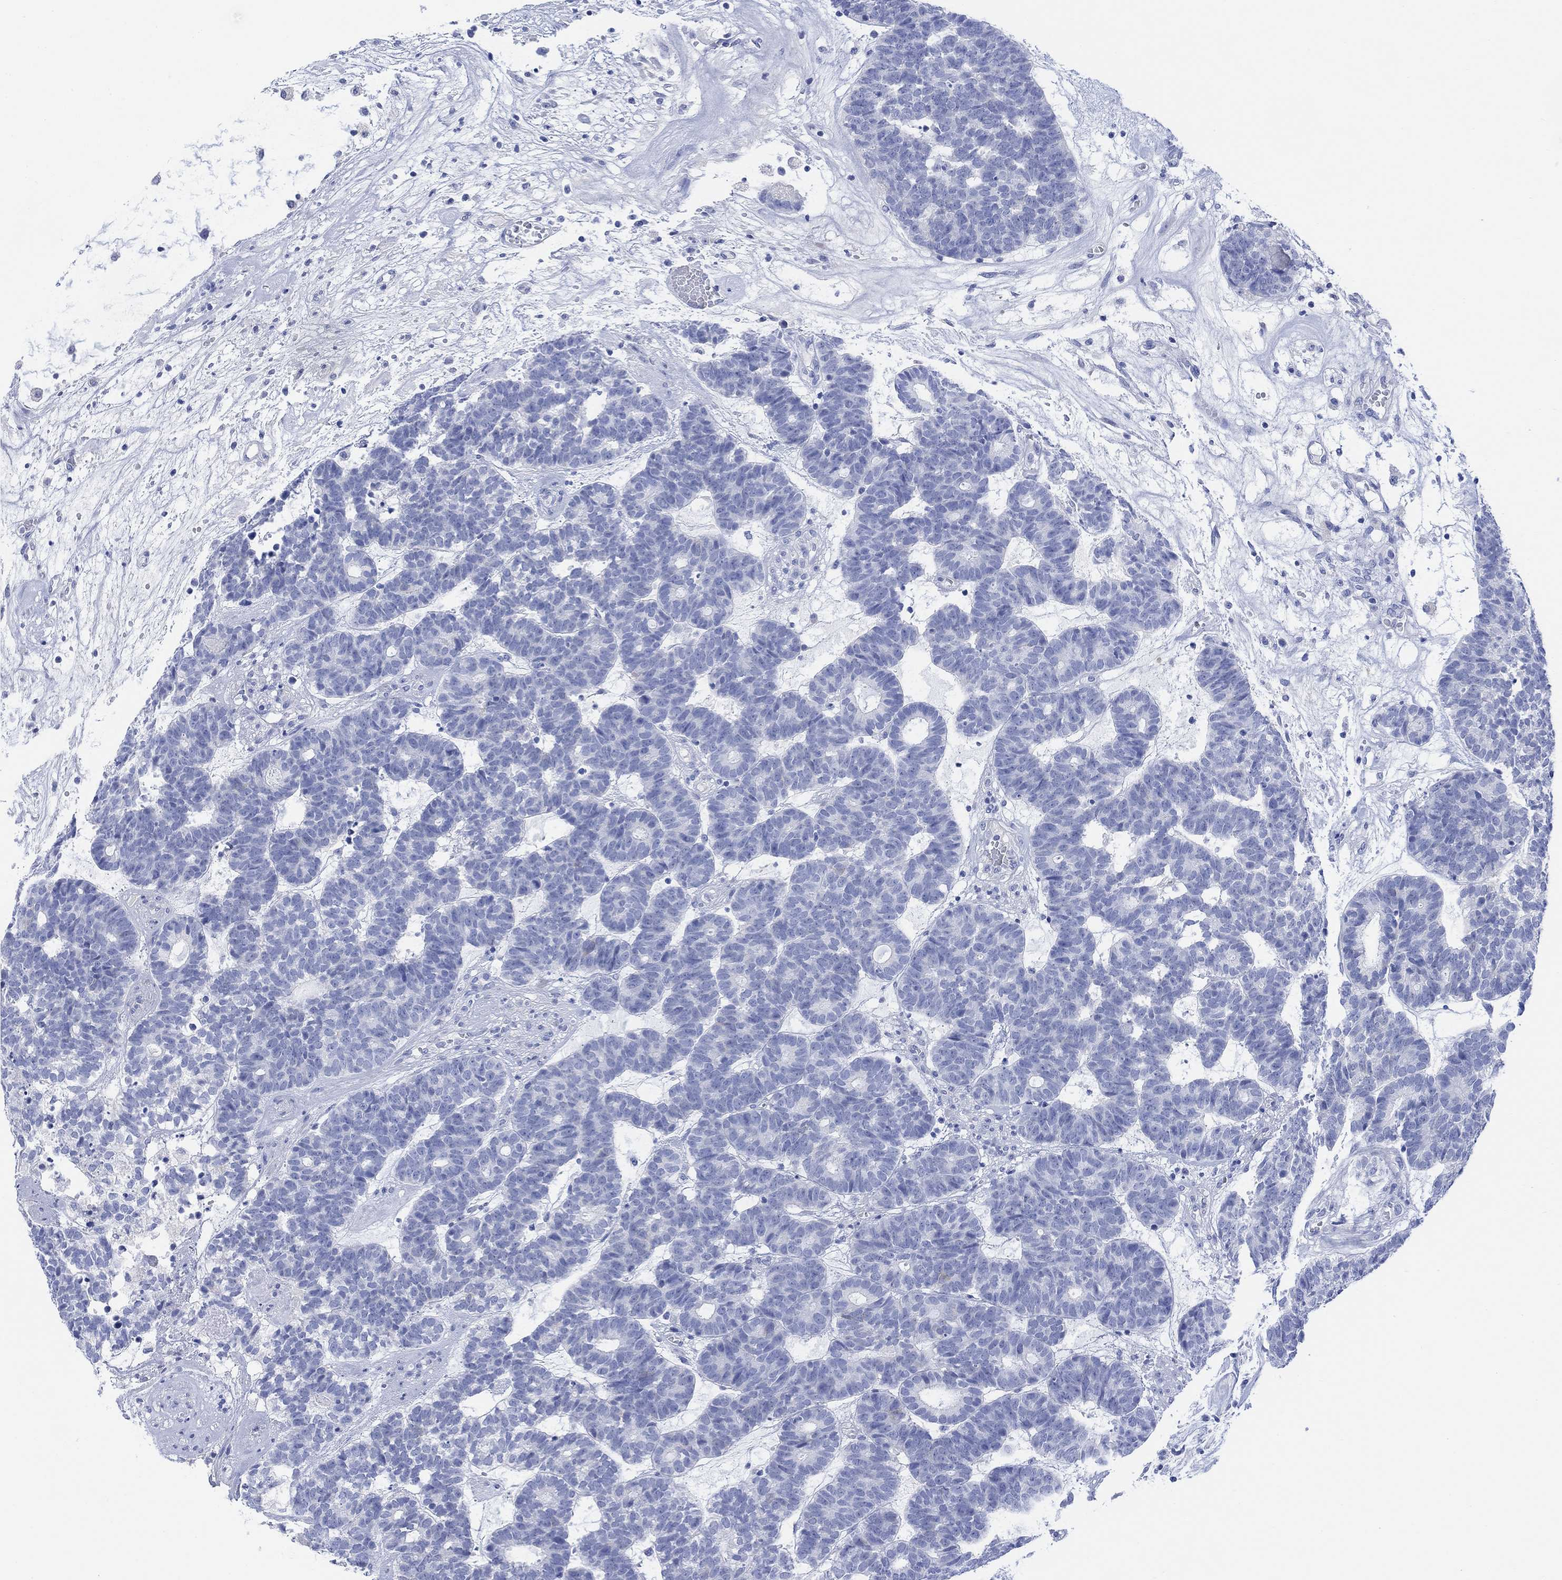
{"staining": {"intensity": "negative", "quantity": "none", "location": "none"}, "tissue": "head and neck cancer", "cell_type": "Tumor cells", "image_type": "cancer", "snomed": [{"axis": "morphology", "description": "Adenocarcinoma, NOS"}, {"axis": "topography", "description": "Head-Neck"}], "caption": "Head and neck cancer (adenocarcinoma) was stained to show a protein in brown. There is no significant expression in tumor cells.", "gene": "GNG13", "patient": {"sex": "female", "age": 81}}